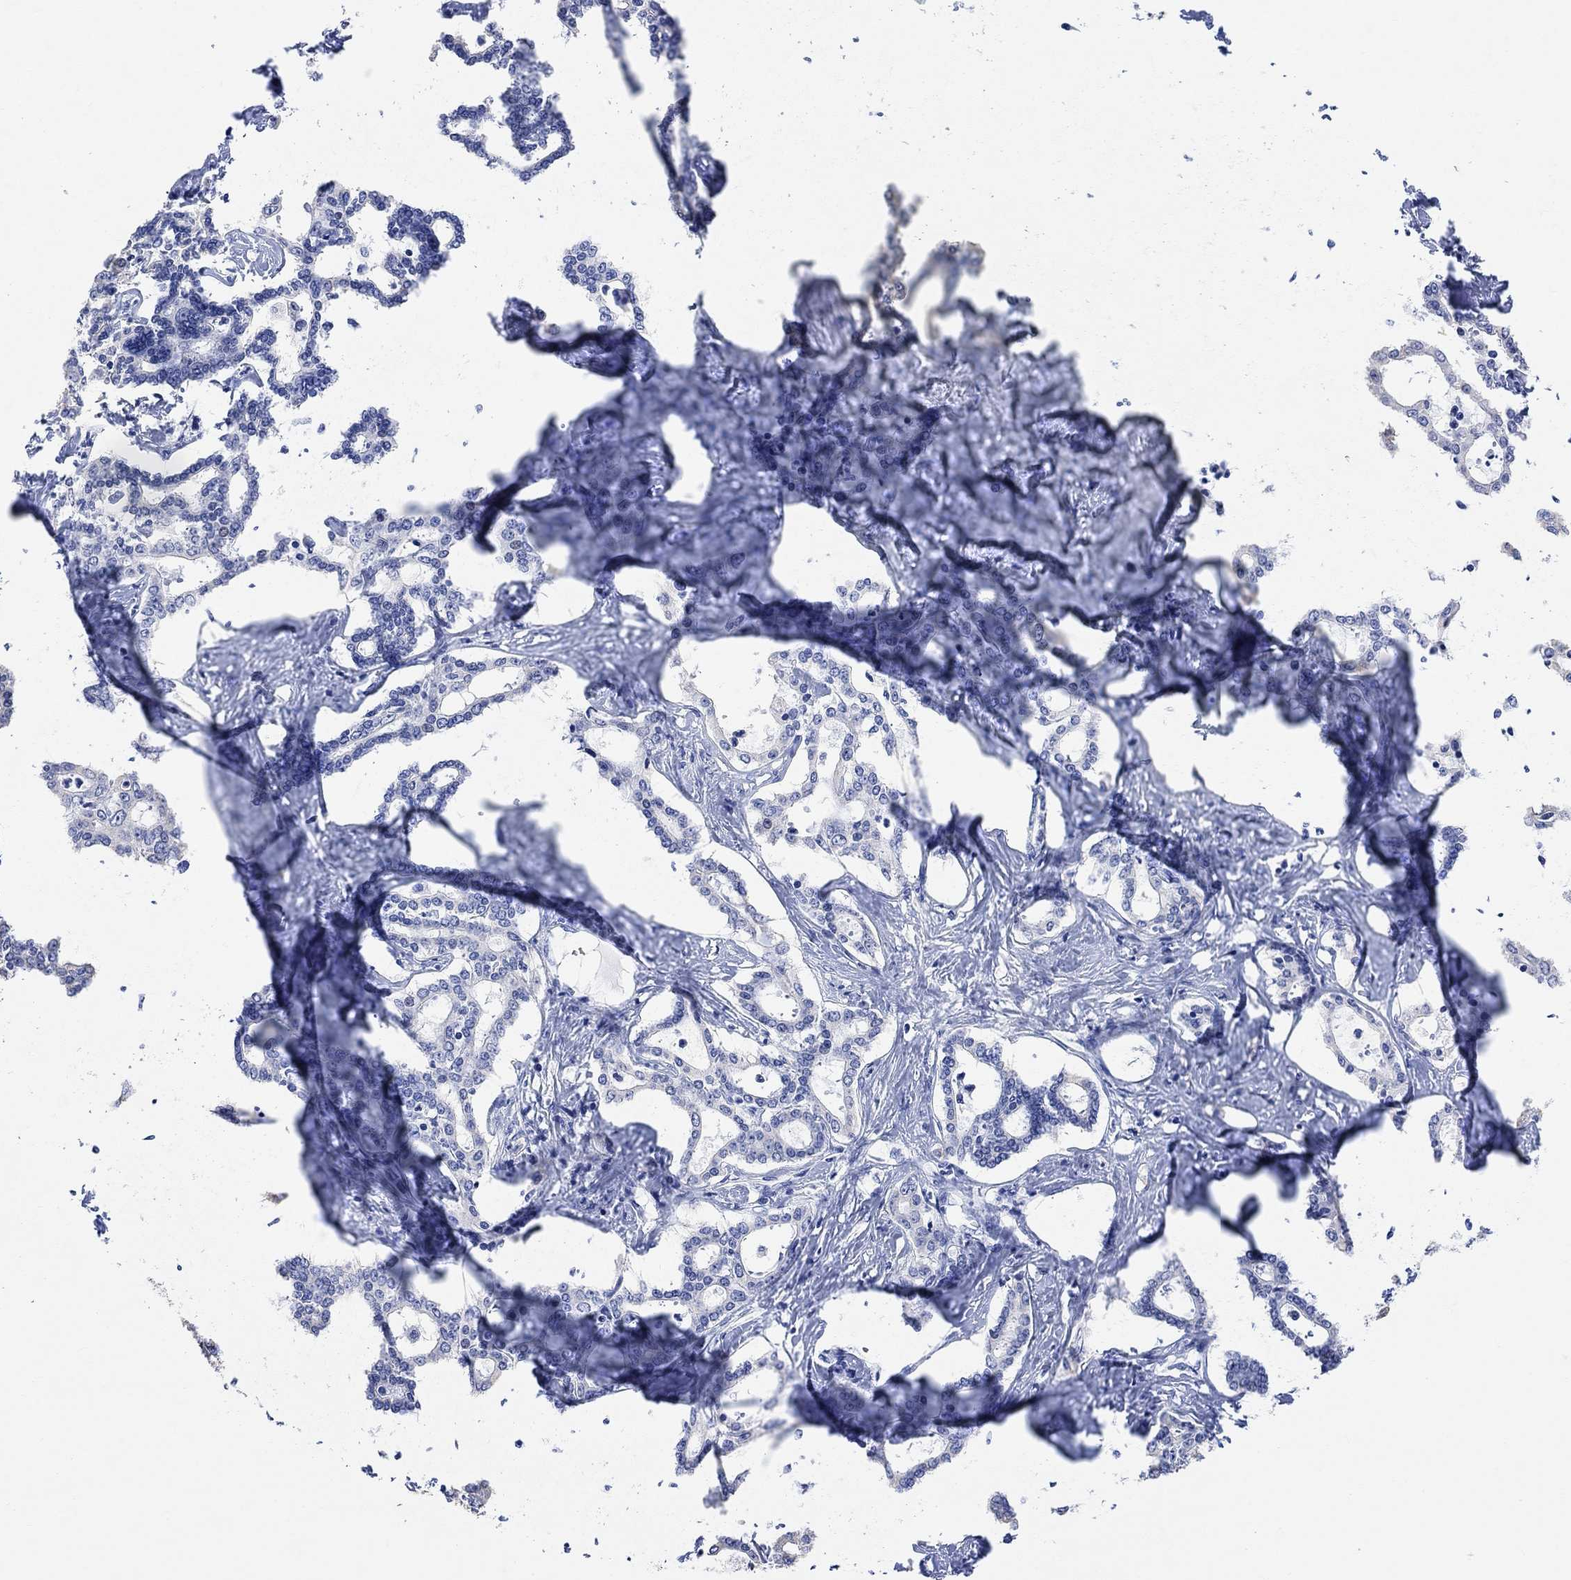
{"staining": {"intensity": "negative", "quantity": "none", "location": "none"}, "tissue": "liver cancer", "cell_type": "Tumor cells", "image_type": "cancer", "snomed": [{"axis": "morphology", "description": "Cholangiocarcinoma"}, {"axis": "topography", "description": "Liver"}], "caption": "High power microscopy image of an immunohistochemistry (IHC) histopathology image of liver cancer (cholangiocarcinoma), revealing no significant expression in tumor cells.", "gene": "TYR", "patient": {"sex": "female", "age": 47}}